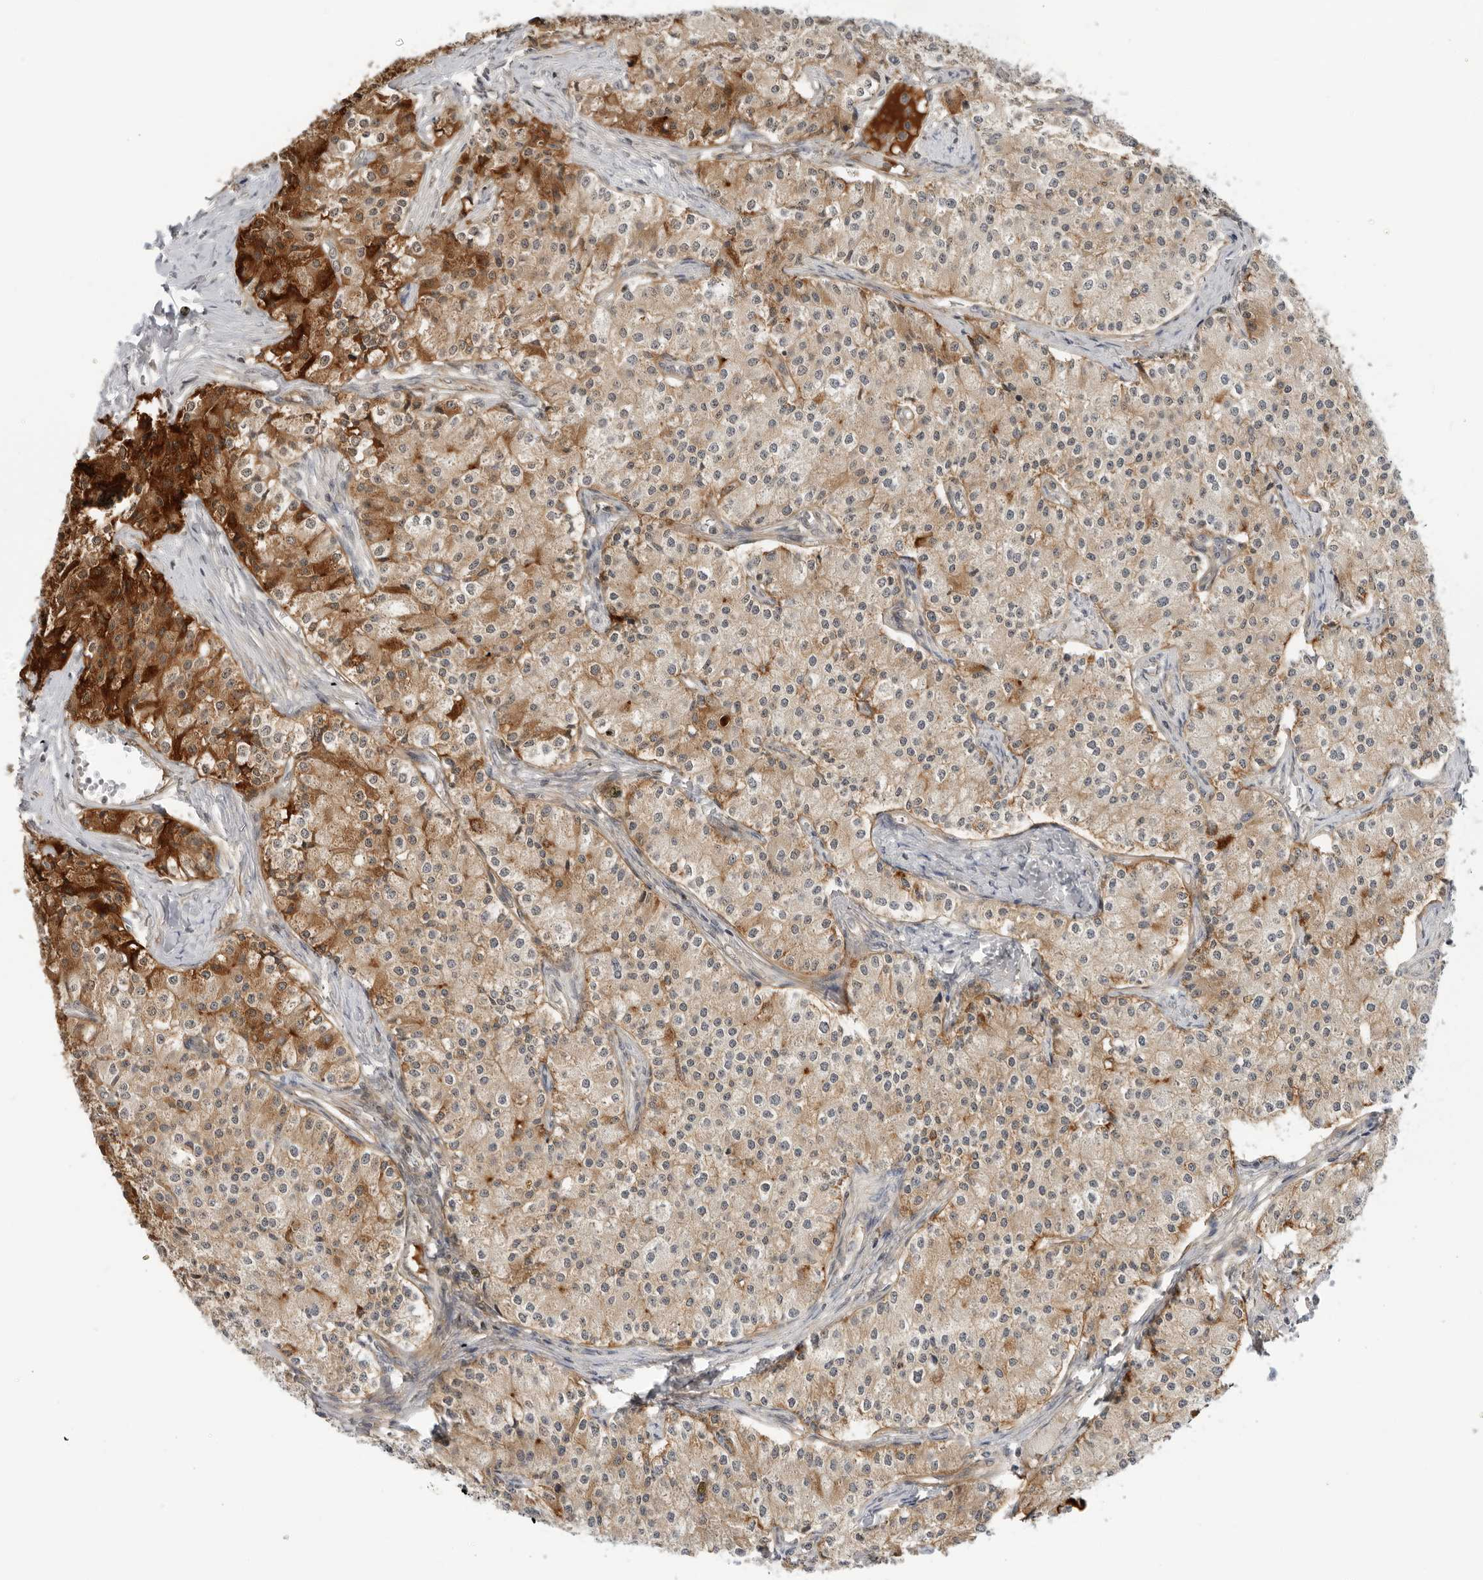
{"staining": {"intensity": "moderate", "quantity": "25%-75%", "location": "cytoplasmic/membranous"}, "tissue": "carcinoid", "cell_type": "Tumor cells", "image_type": "cancer", "snomed": [{"axis": "morphology", "description": "Carcinoid, malignant, NOS"}, {"axis": "topography", "description": "Colon"}], "caption": "IHC histopathology image of human carcinoid stained for a protein (brown), which demonstrates medium levels of moderate cytoplasmic/membranous staining in about 25%-75% of tumor cells.", "gene": "SUGCT", "patient": {"sex": "female", "age": 52}}